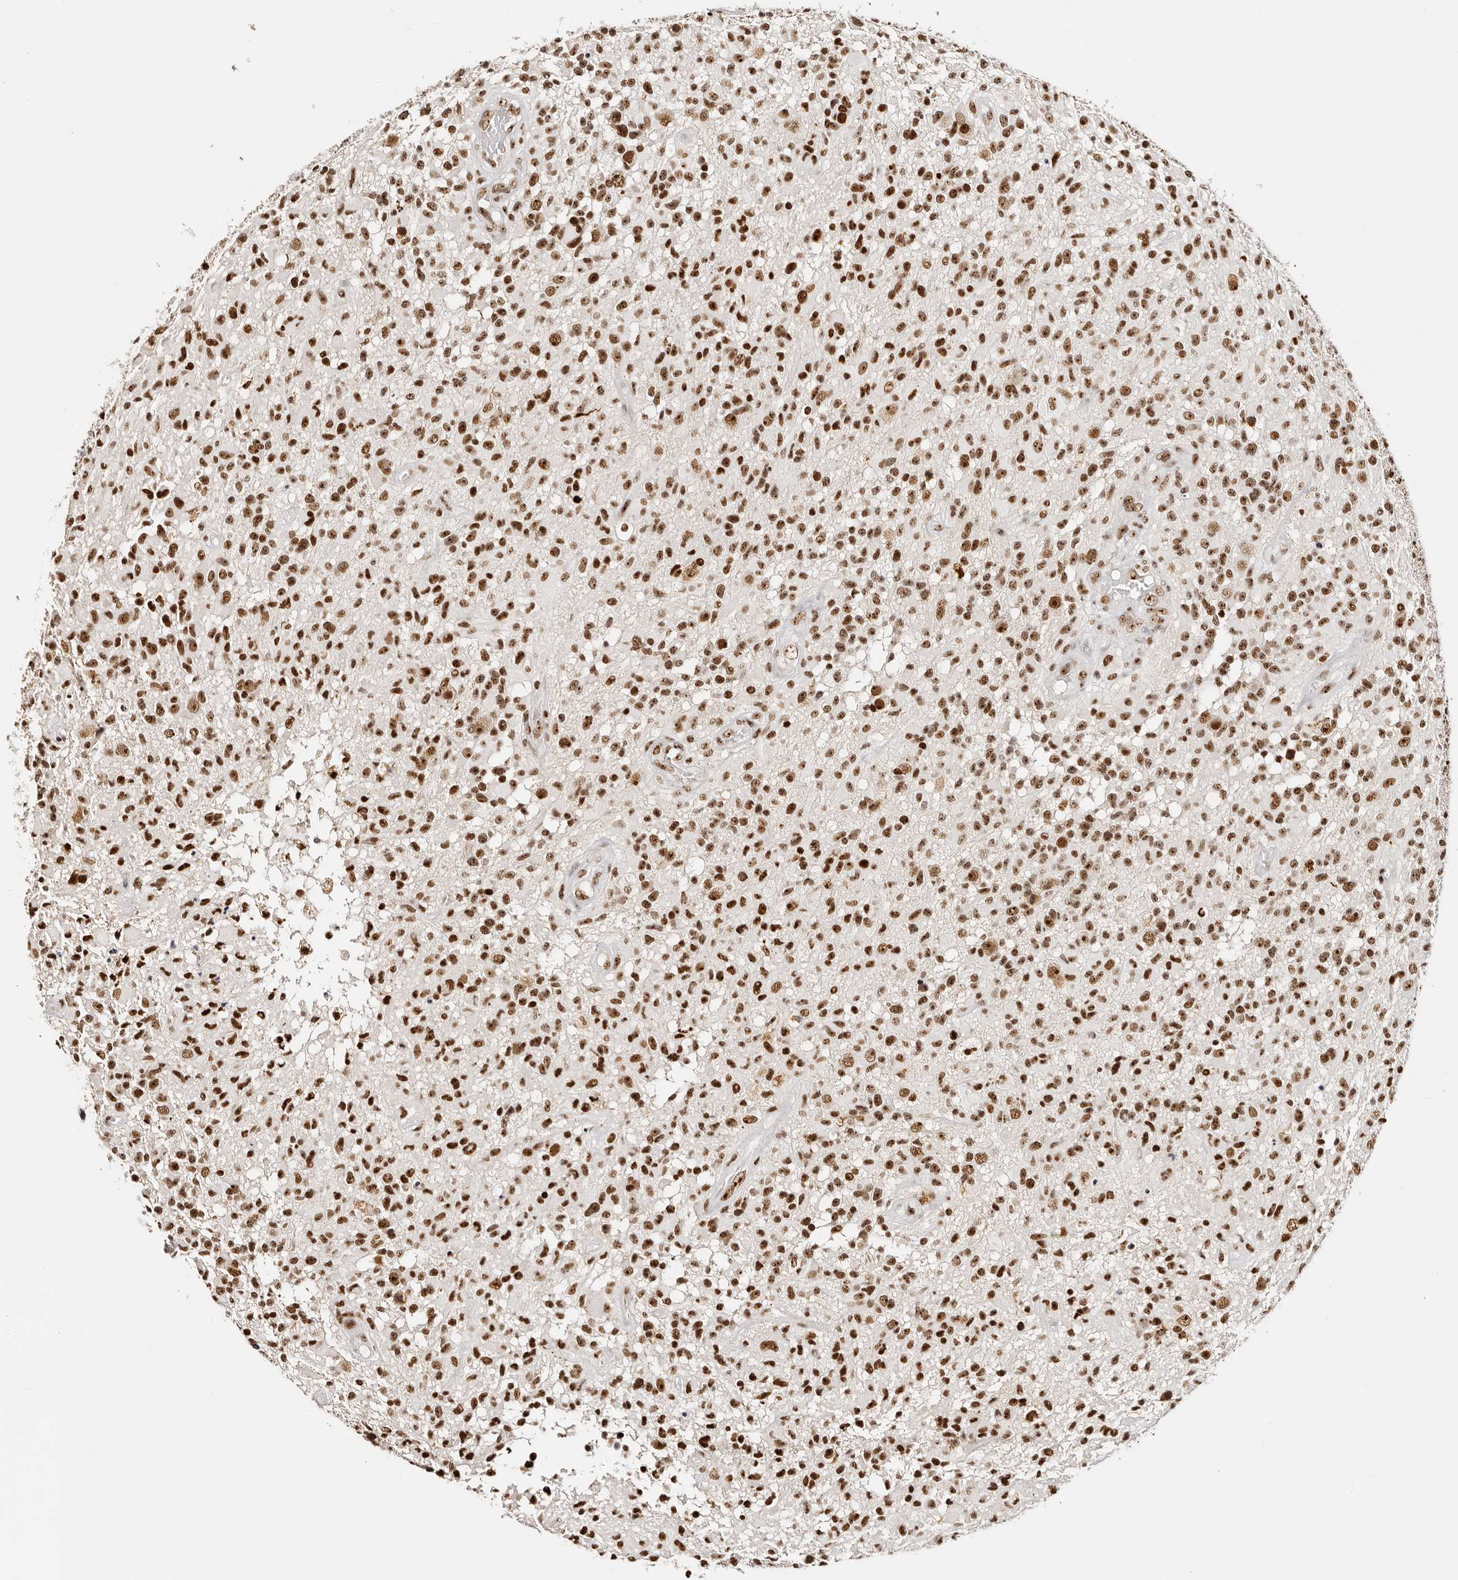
{"staining": {"intensity": "strong", "quantity": ">75%", "location": "nuclear"}, "tissue": "glioma", "cell_type": "Tumor cells", "image_type": "cancer", "snomed": [{"axis": "morphology", "description": "Glioma, malignant, High grade"}, {"axis": "morphology", "description": "Glioblastoma, NOS"}, {"axis": "topography", "description": "Brain"}], "caption": "Protein expression analysis of glioblastoma exhibits strong nuclear positivity in approximately >75% of tumor cells. The protein is stained brown, and the nuclei are stained in blue (DAB IHC with brightfield microscopy, high magnification).", "gene": "IQGAP3", "patient": {"sex": "male", "age": 60}}